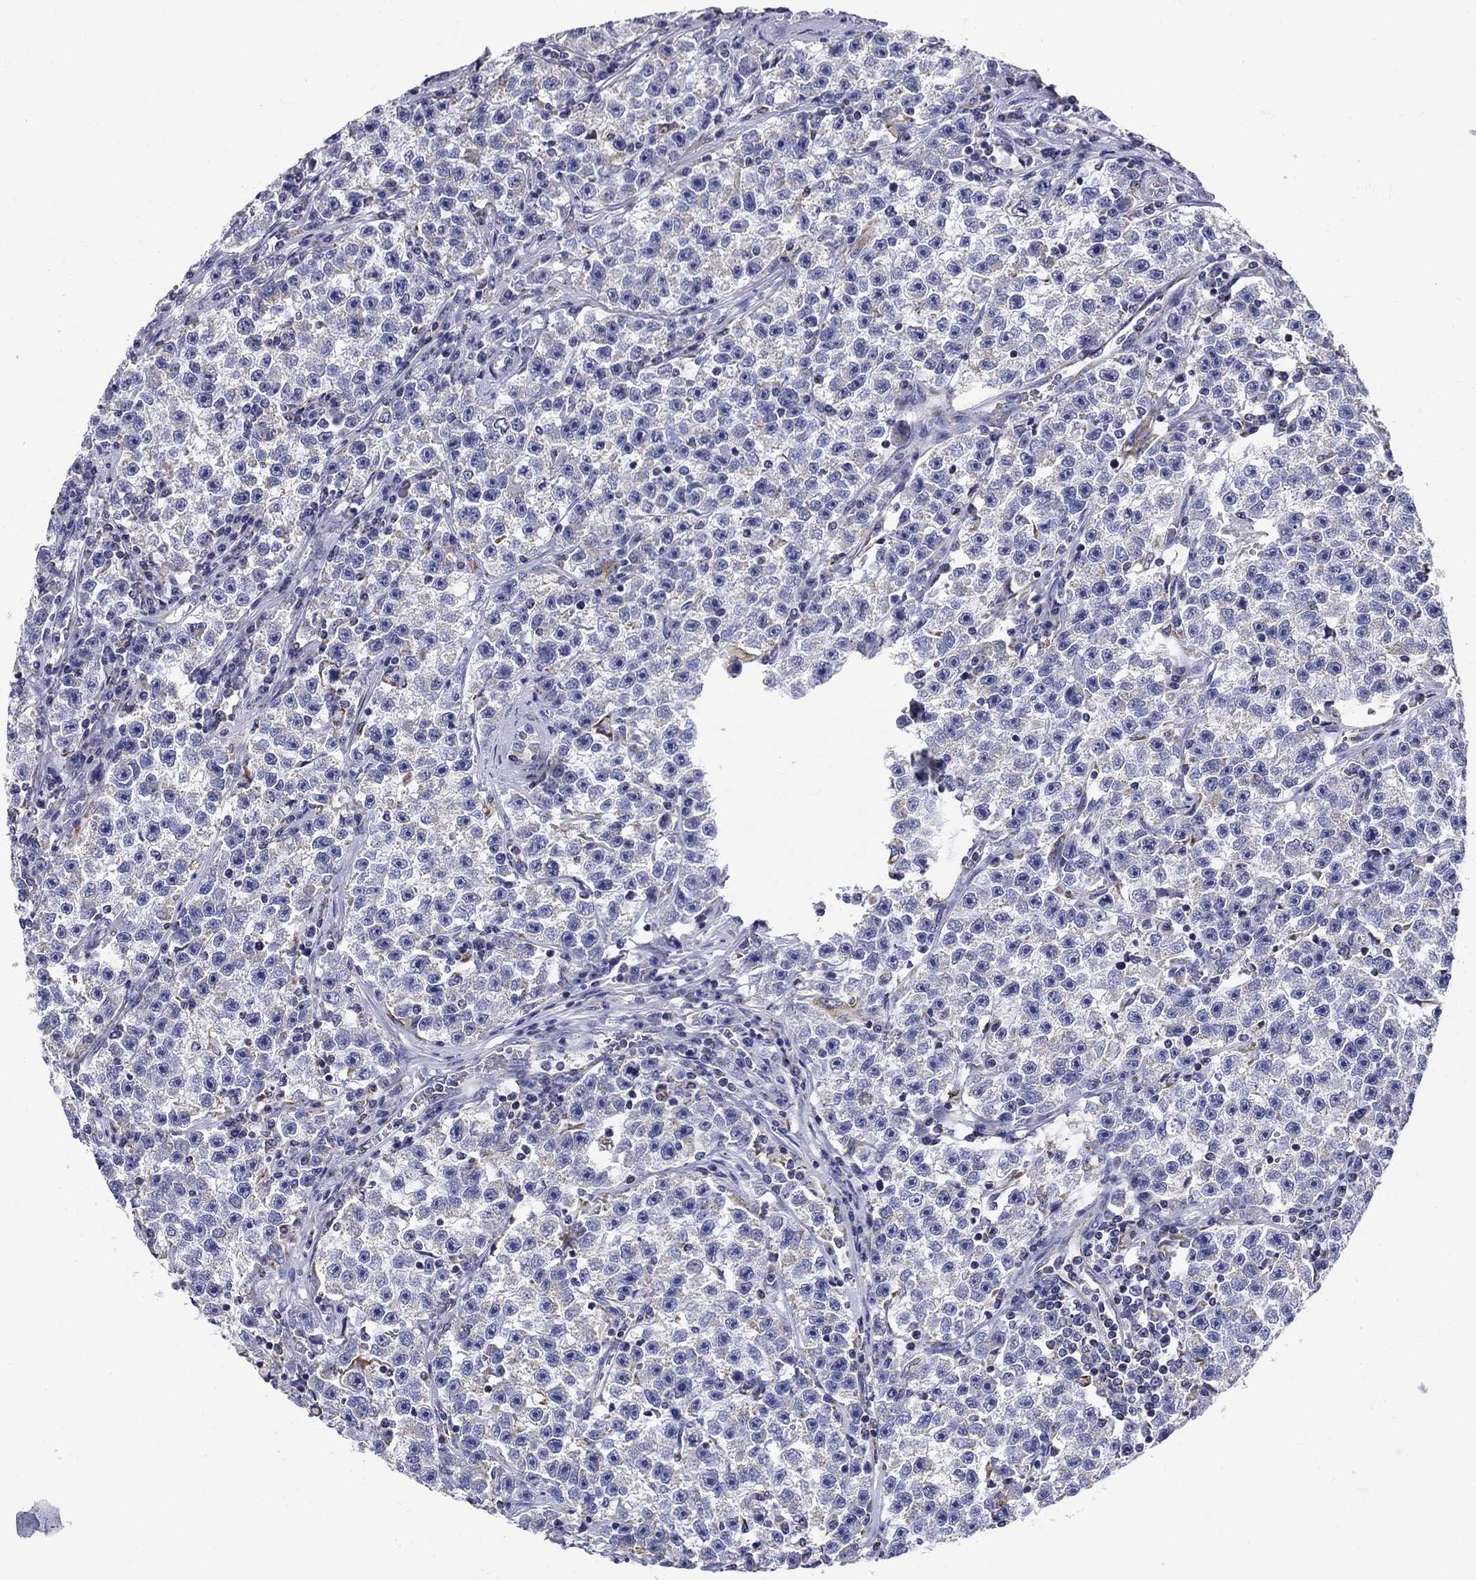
{"staining": {"intensity": "negative", "quantity": "none", "location": "none"}, "tissue": "testis cancer", "cell_type": "Tumor cells", "image_type": "cancer", "snomed": [{"axis": "morphology", "description": "Seminoma, NOS"}, {"axis": "topography", "description": "Testis"}], "caption": "High magnification brightfield microscopy of testis seminoma stained with DAB (brown) and counterstained with hematoxylin (blue): tumor cells show no significant positivity. (Stains: DAB (3,3'-diaminobenzidine) immunohistochemistry (IHC) with hematoxylin counter stain, Microscopy: brightfield microscopy at high magnification).", "gene": "UPB1", "patient": {"sex": "male", "age": 22}}